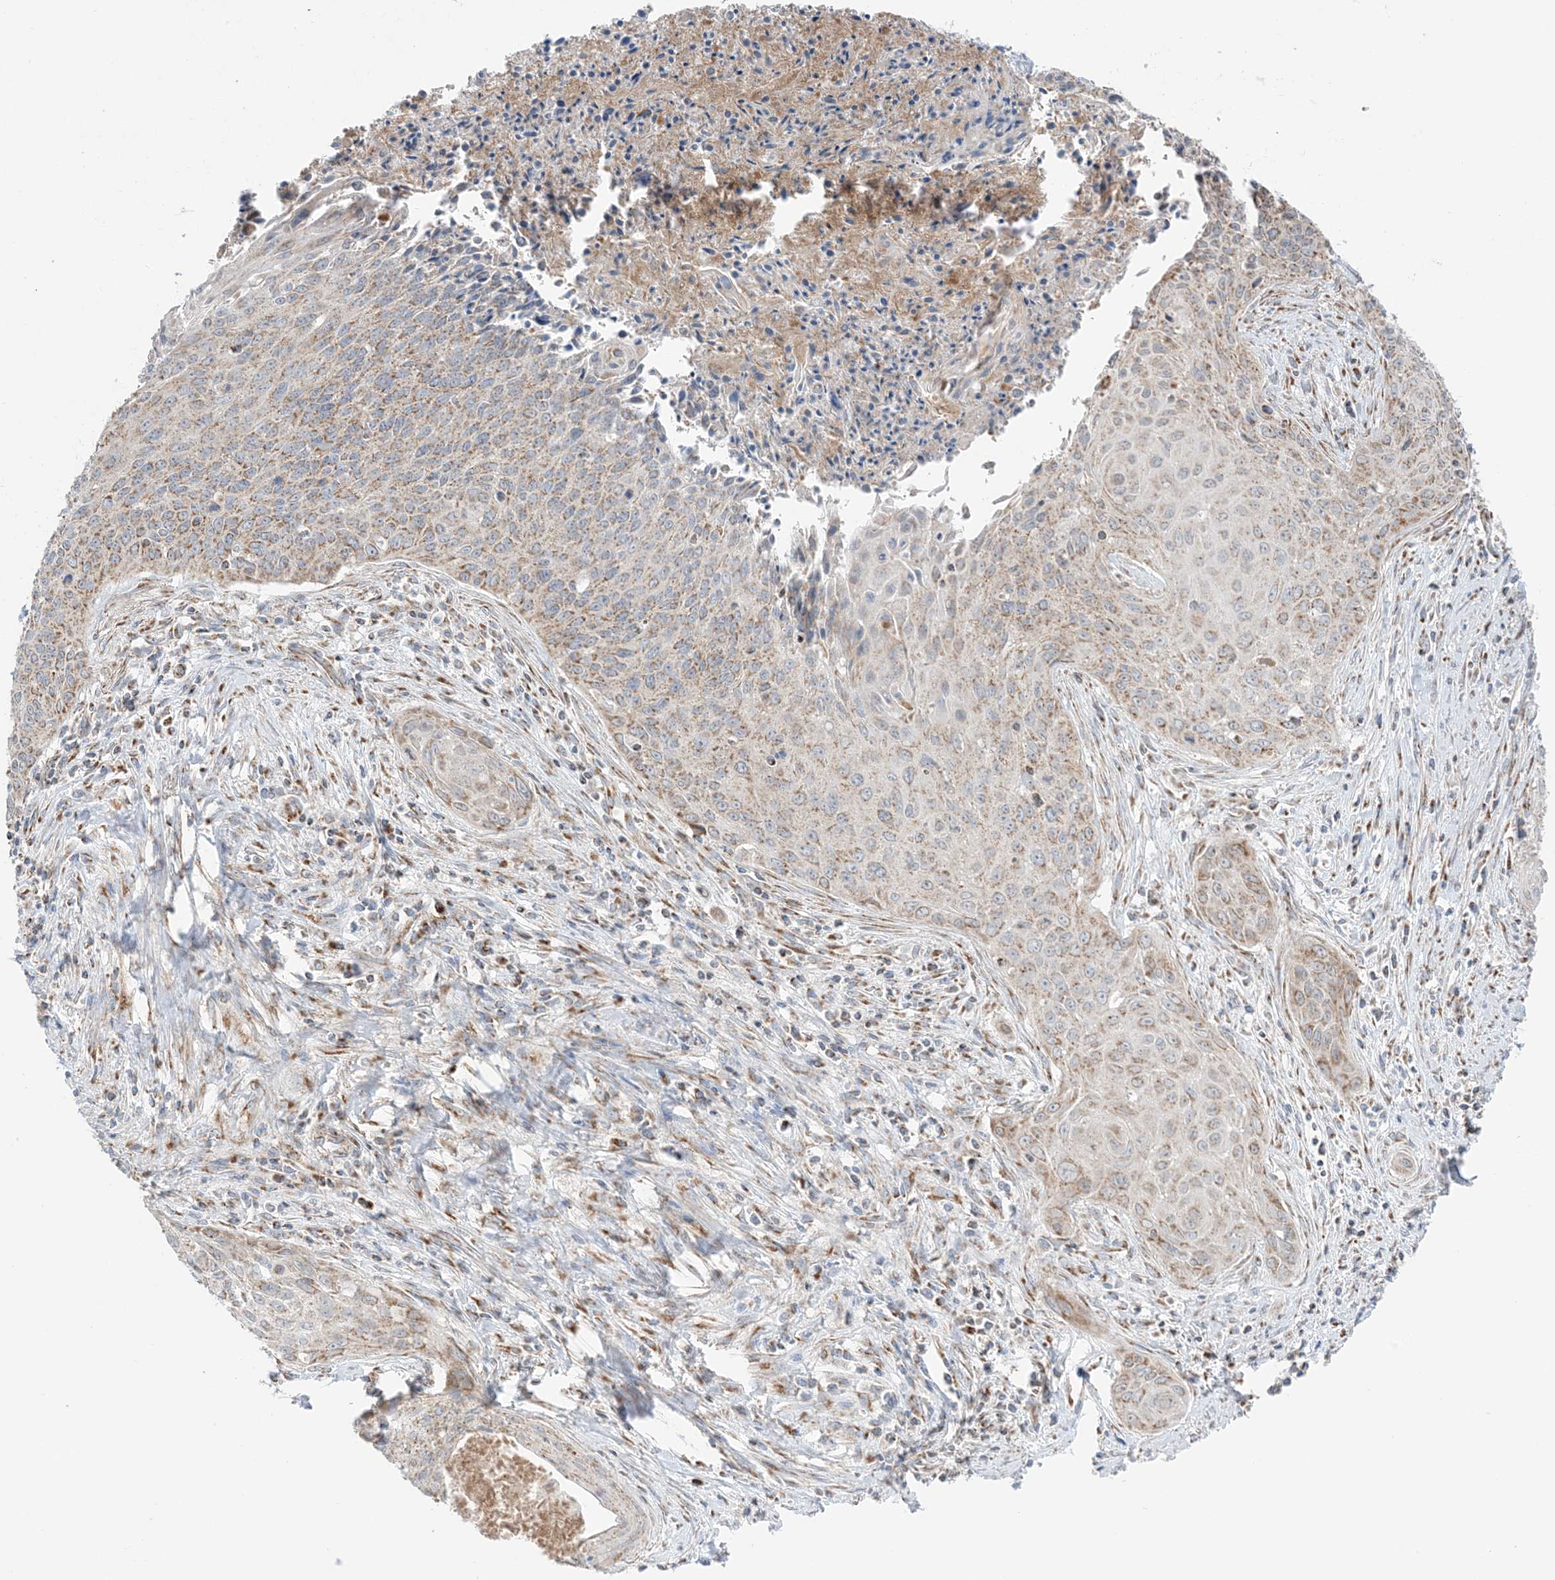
{"staining": {"intensity": "weak", "quantity": ">75%", "location": "cytoplasmic/membranous"}, "tissue": "cervical cancer", "cell_type": "Tumor cells", "image_type": "cancer", "snomed": [{"axis": "morphology", "description": "Squamous cell carcinoma, NOS"}, {"axis": "topography", "description": "Cervix"}], "caption": "A high-resolution photomicrograph shows IHC staining of squamous cell carcinoma (cervical), which demonstrates weak cytoplasmic/membranous staining in approximately >75% of tumor cells.", "gene": "SLC25A12", "patient": {"sex": "female", "age": 55}}